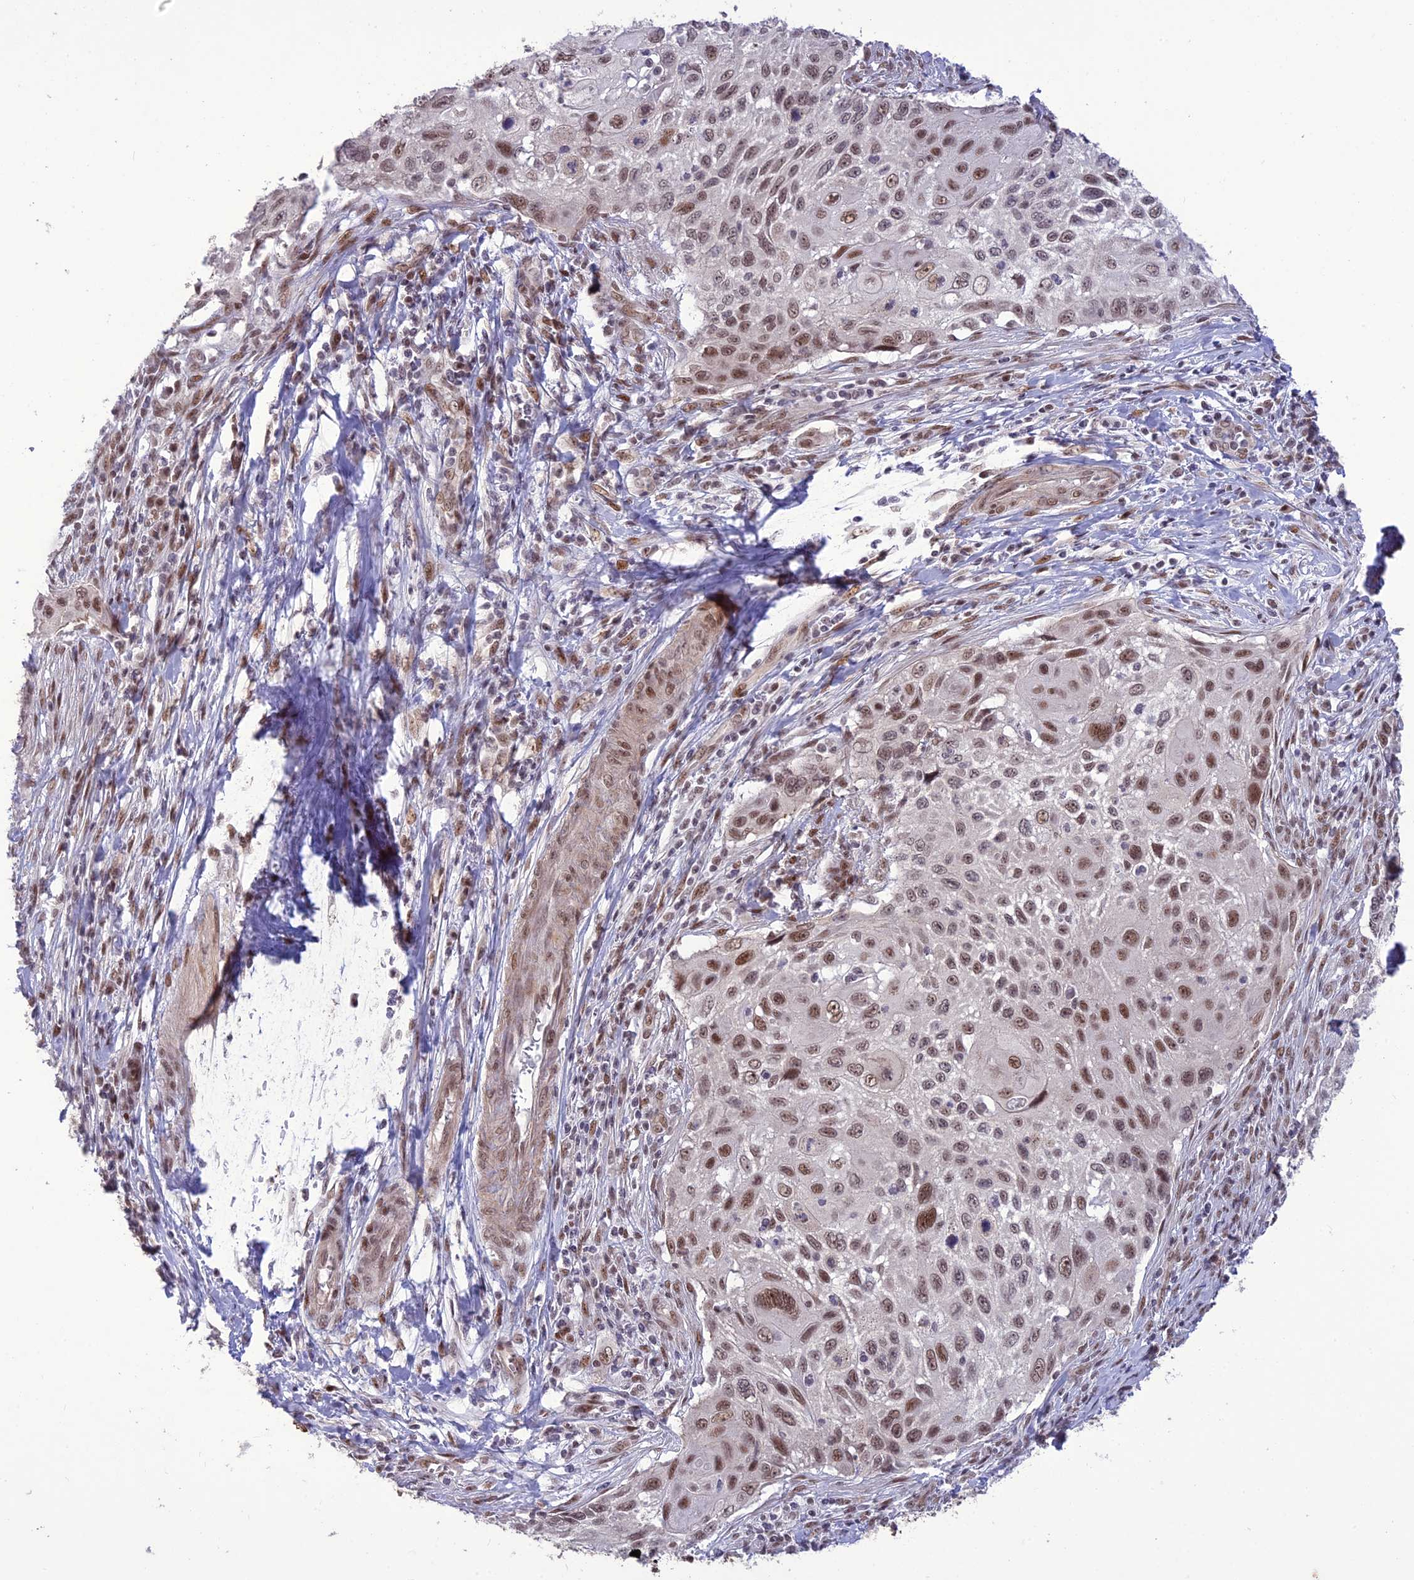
{"staining": {"intensity": "moderate", "quantity": ">75%", "location": "nuclear"}, "tissue": "cervical cancer", "cell_type": "Tumor cells", "image_type": "cancer", "snomed": [{"axis": "morphology", "description": "Squamous cell carcinoma, NOS"}, {"axis": "topography", "description": "Cervix"}], "caption": "Approximately >75% of tumor cells in human cervical cancer demonstrate moderate nuclear protein staining as visualized by brown immunohistochemical staining.", "gene": "DIS3", "patient": {"sex": "female", "age": 70}}